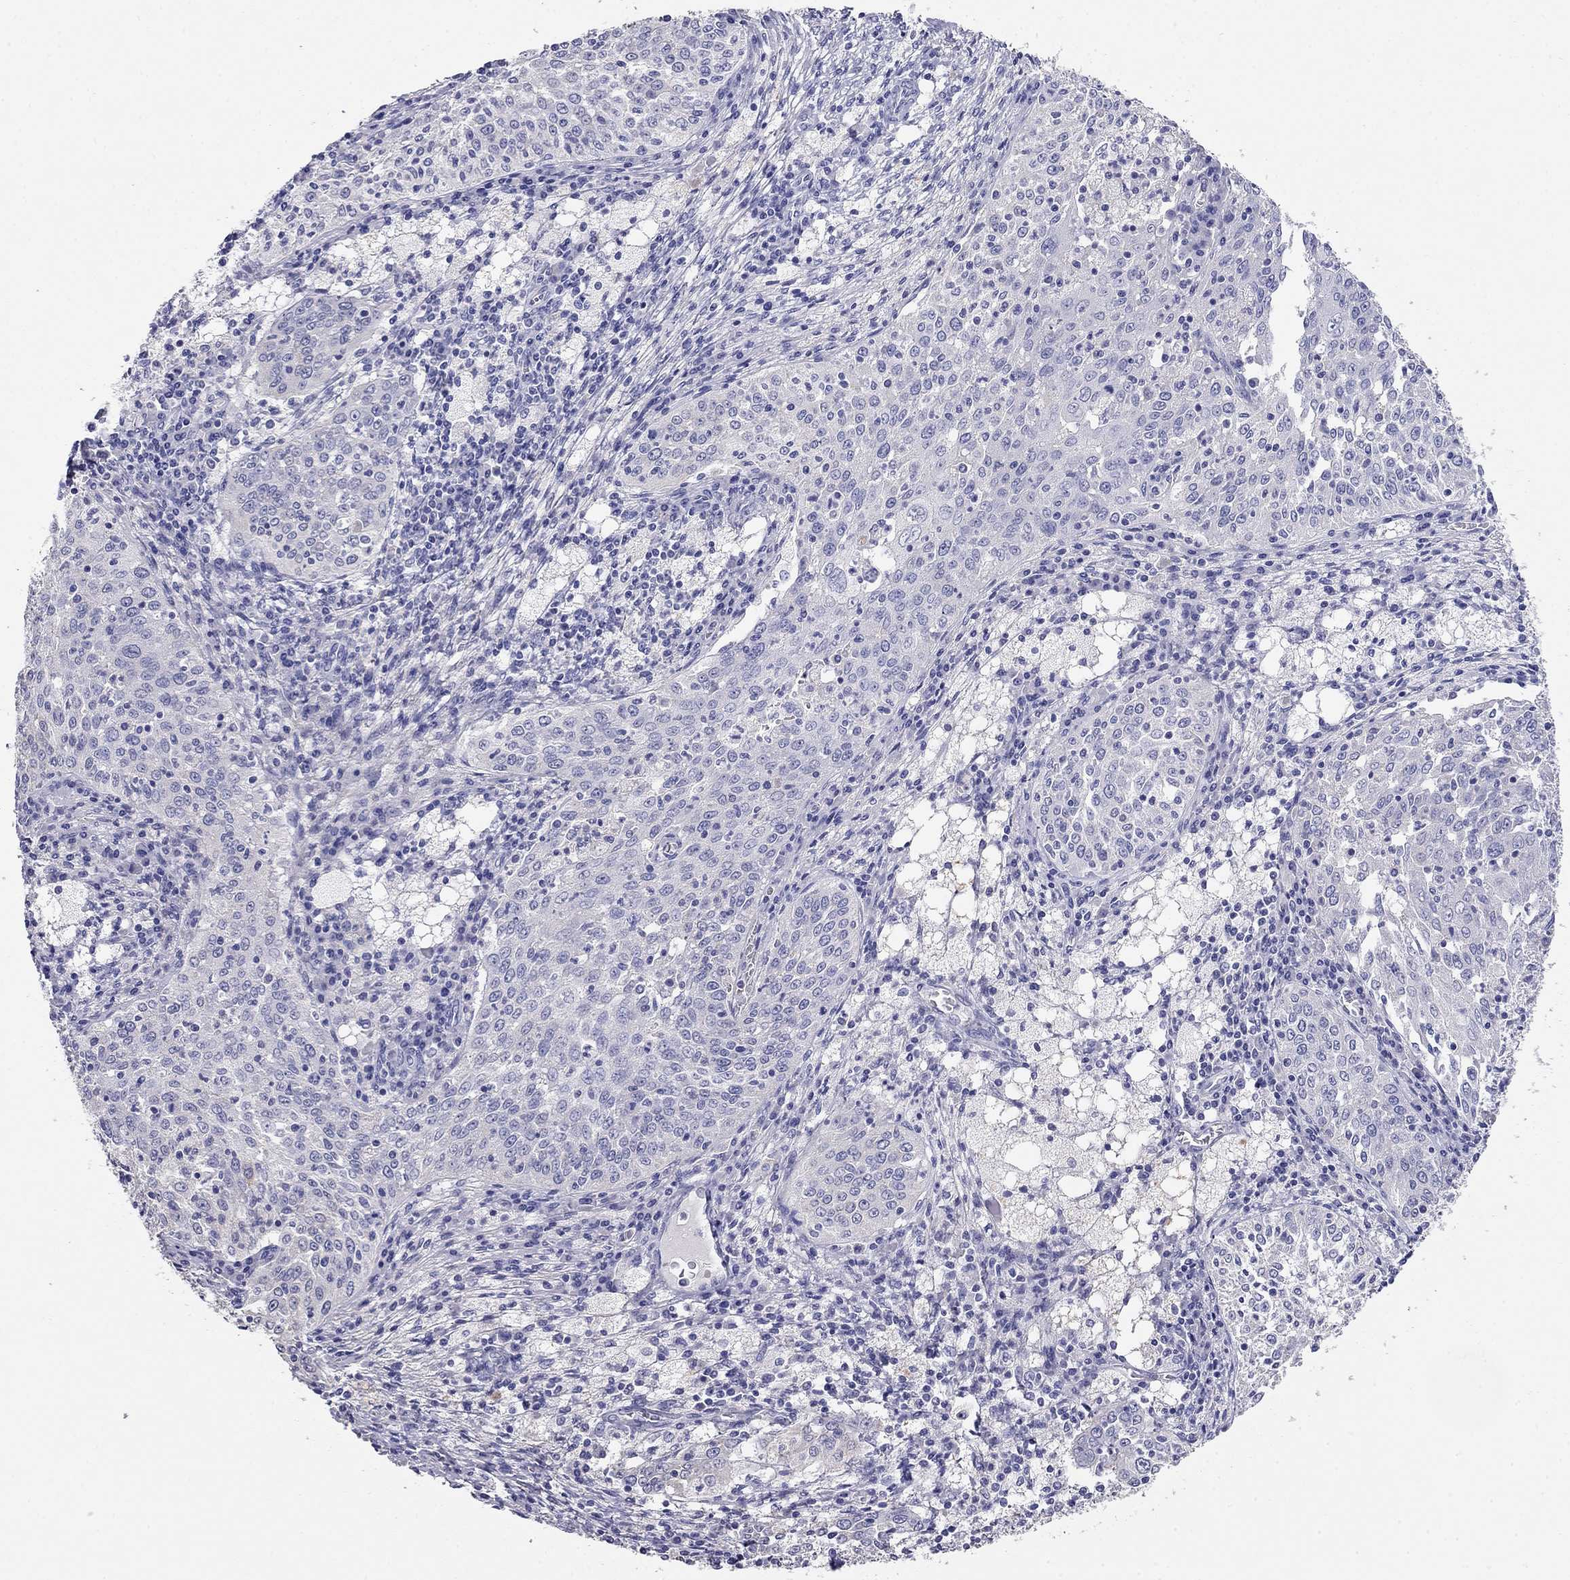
{"staining": {"intensity": "negative", "quantity": "none", "location": "none"}, "tissue": "cervical cancer", "cell_type": "Tumor cells", "image_type": "cancer", "snomed": [{"axis": "morphology", "description": "Squamous cell carcinoma, NOS"}, {"axis": "topography", "description": "Cervix"}], "caption": "An image of squamous cell carcinoma (cervical) stained for a protein shows no brown staining in tumor cells.", "gene": "LY6H", "patient": {"sex": "female", "age": 41}}